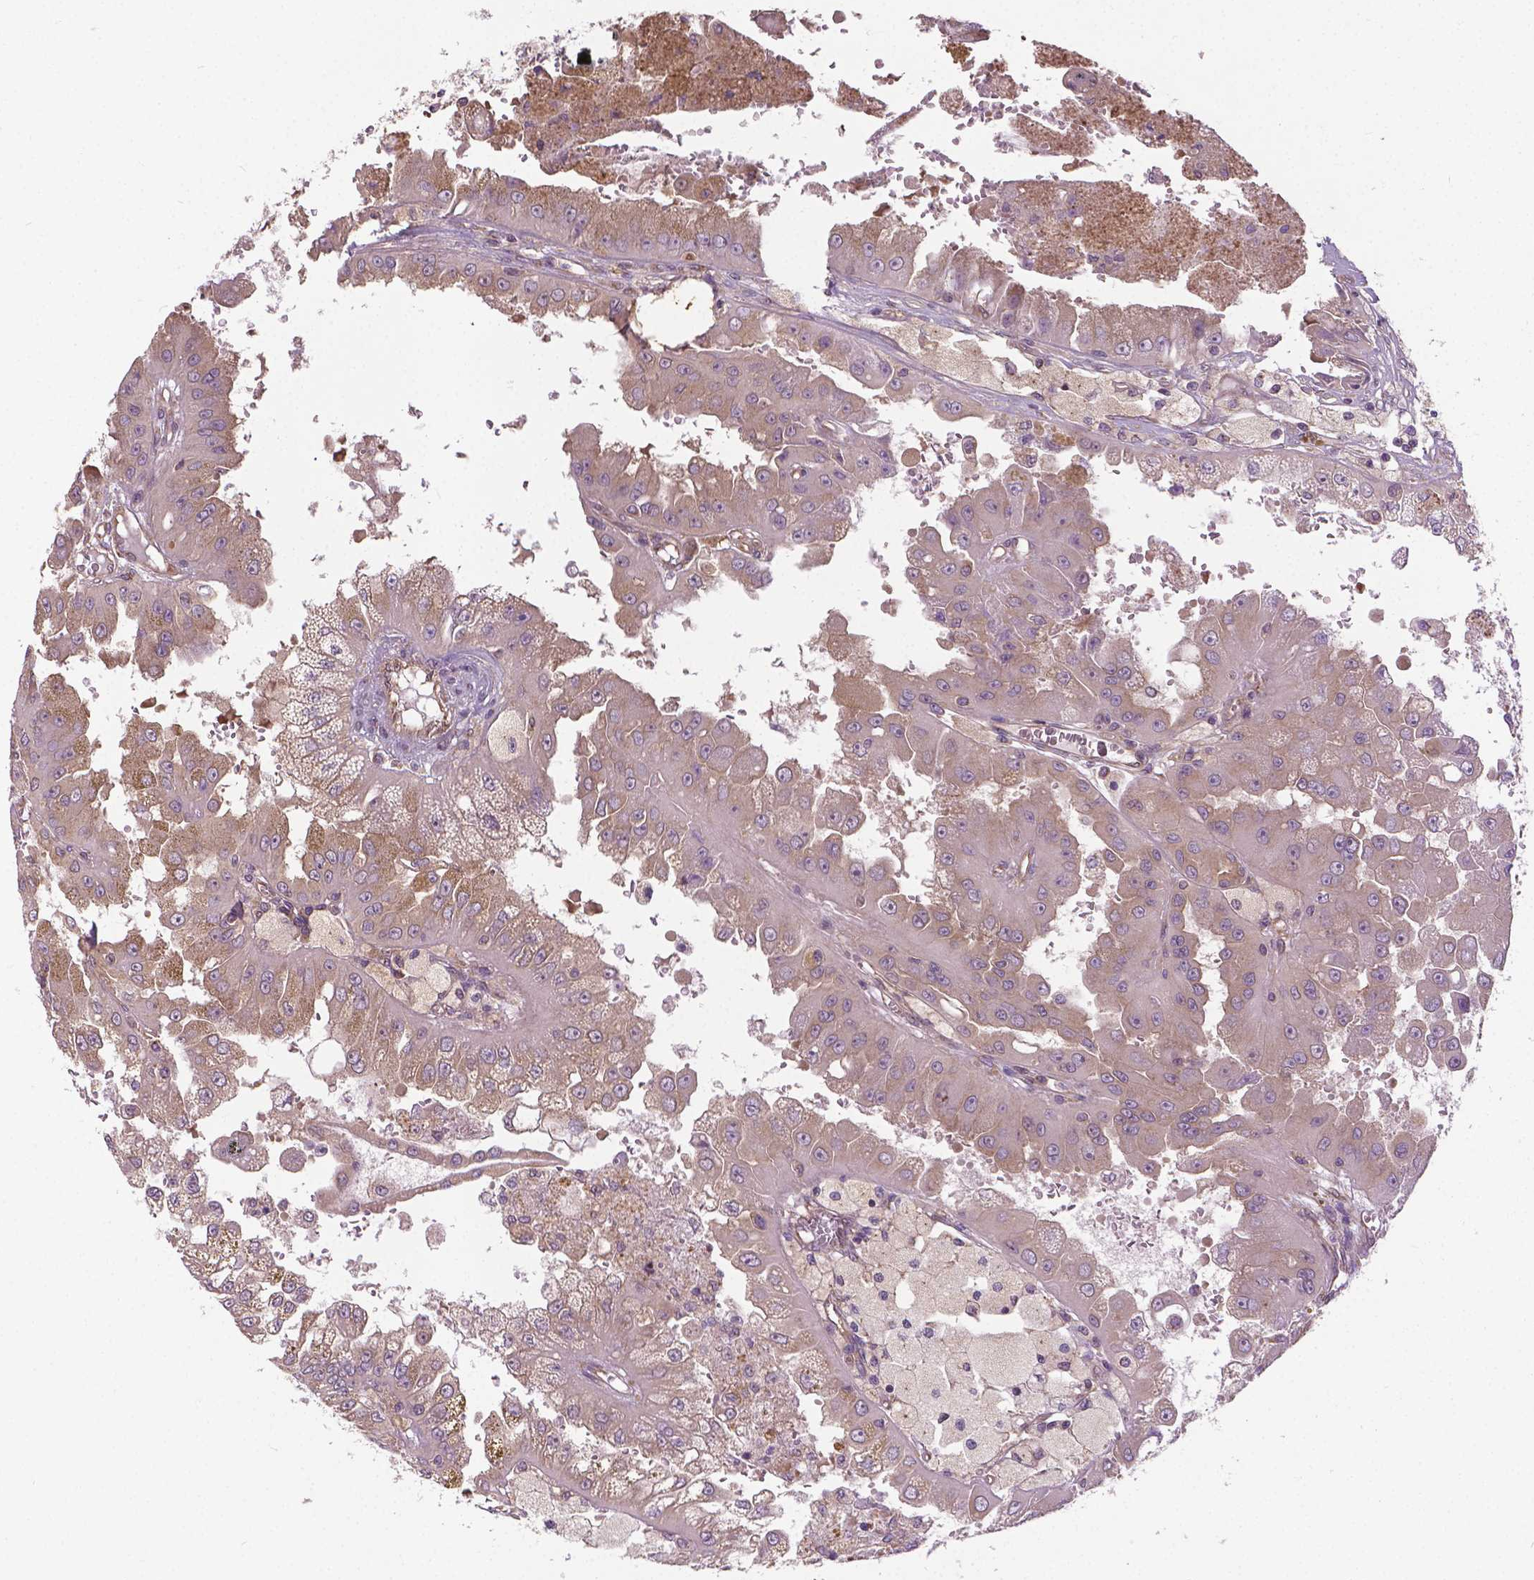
{"staining": {"intensity": "weak", "quantity": ">75%", "location": "cytoplasmic/membranous"}, "tissue": "renal cancer", "cell_type": "Tumor cells", "image_type": "cancer", "snomed": [{"axis": "morphology", "description": "Adenocarcinoma, NOS"}, {"axis": "topography", "description": "Kidney"}], "caption": "Immunohistochemistry (IHC) staining of renal cancer, which reveals low levels of weak cytoplasmic/membranous expression in approximately >75% of tumor cells indicating weak cytoplasmic/membranous protein positivity. The staining was performed using DAB (3,3'-diaminobenzidine) (brown) for protein detection and nuclei were counterstained in hematoxylin (blue).", "gene": "MZT1", "patient": {"sex": "male", "age": 58}}